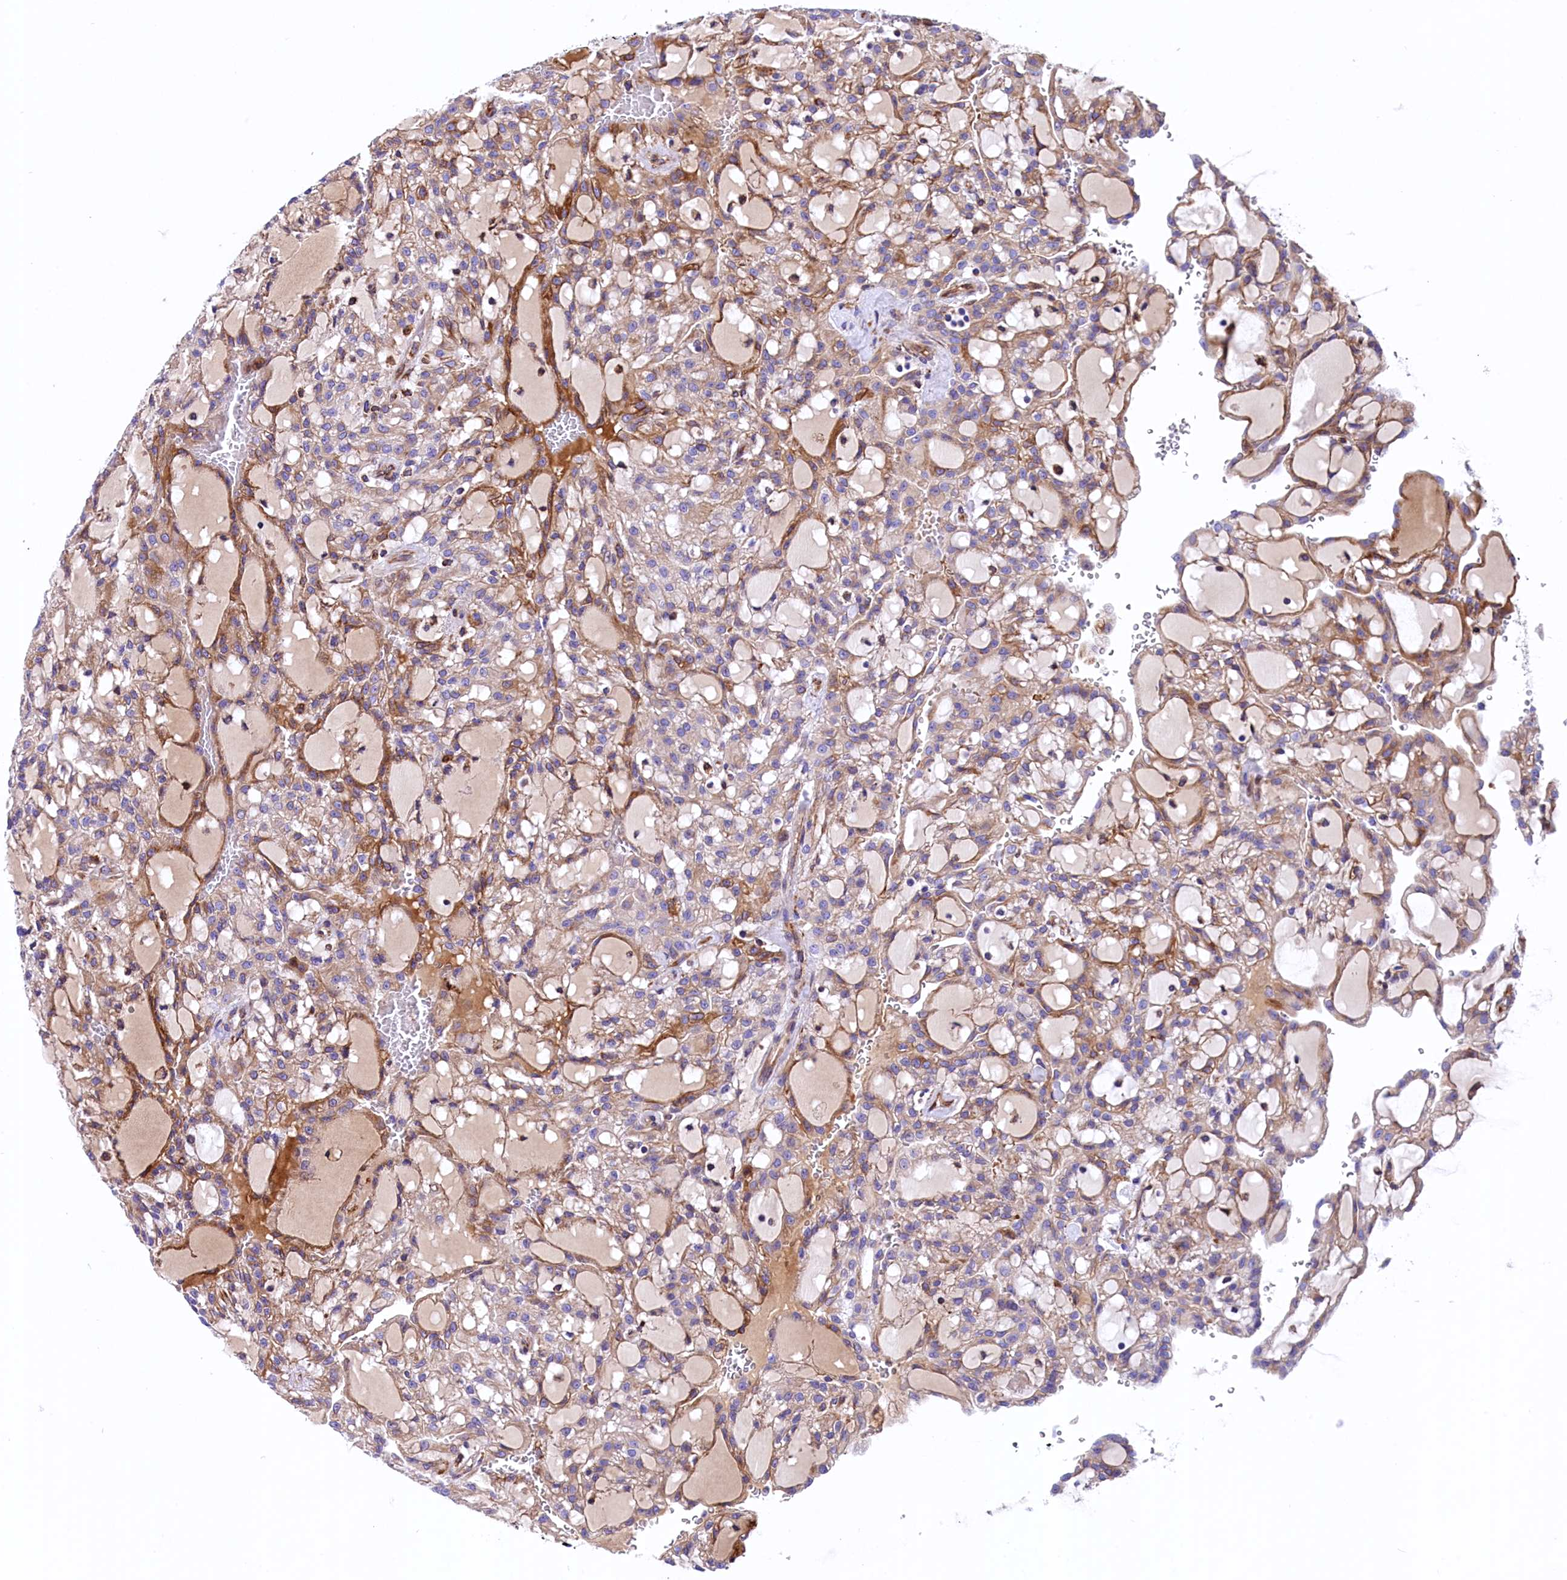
{"staining": {"intensity": "weak", "quantity": "25%-75%", "location": "cytoplasmic/membranous"}, "tissue": "renal cancer", "cell_type": "Tumor cells", "image_type": "cancer", "snomed": [{"axis": "morphology", "description": "Adenocarcinoma, NOS"}, {"axis": "topography", "description": "Kidney"}], "caption": "Renal cancer (adenocarcinoma) stained with immunohistochemistry demonstrates weak cytoplasmic/membranous staining in approximately 25%-75% of tumor cells.", "gene": "CMTR2", "patient": {"sex": "male", "age": 63}}